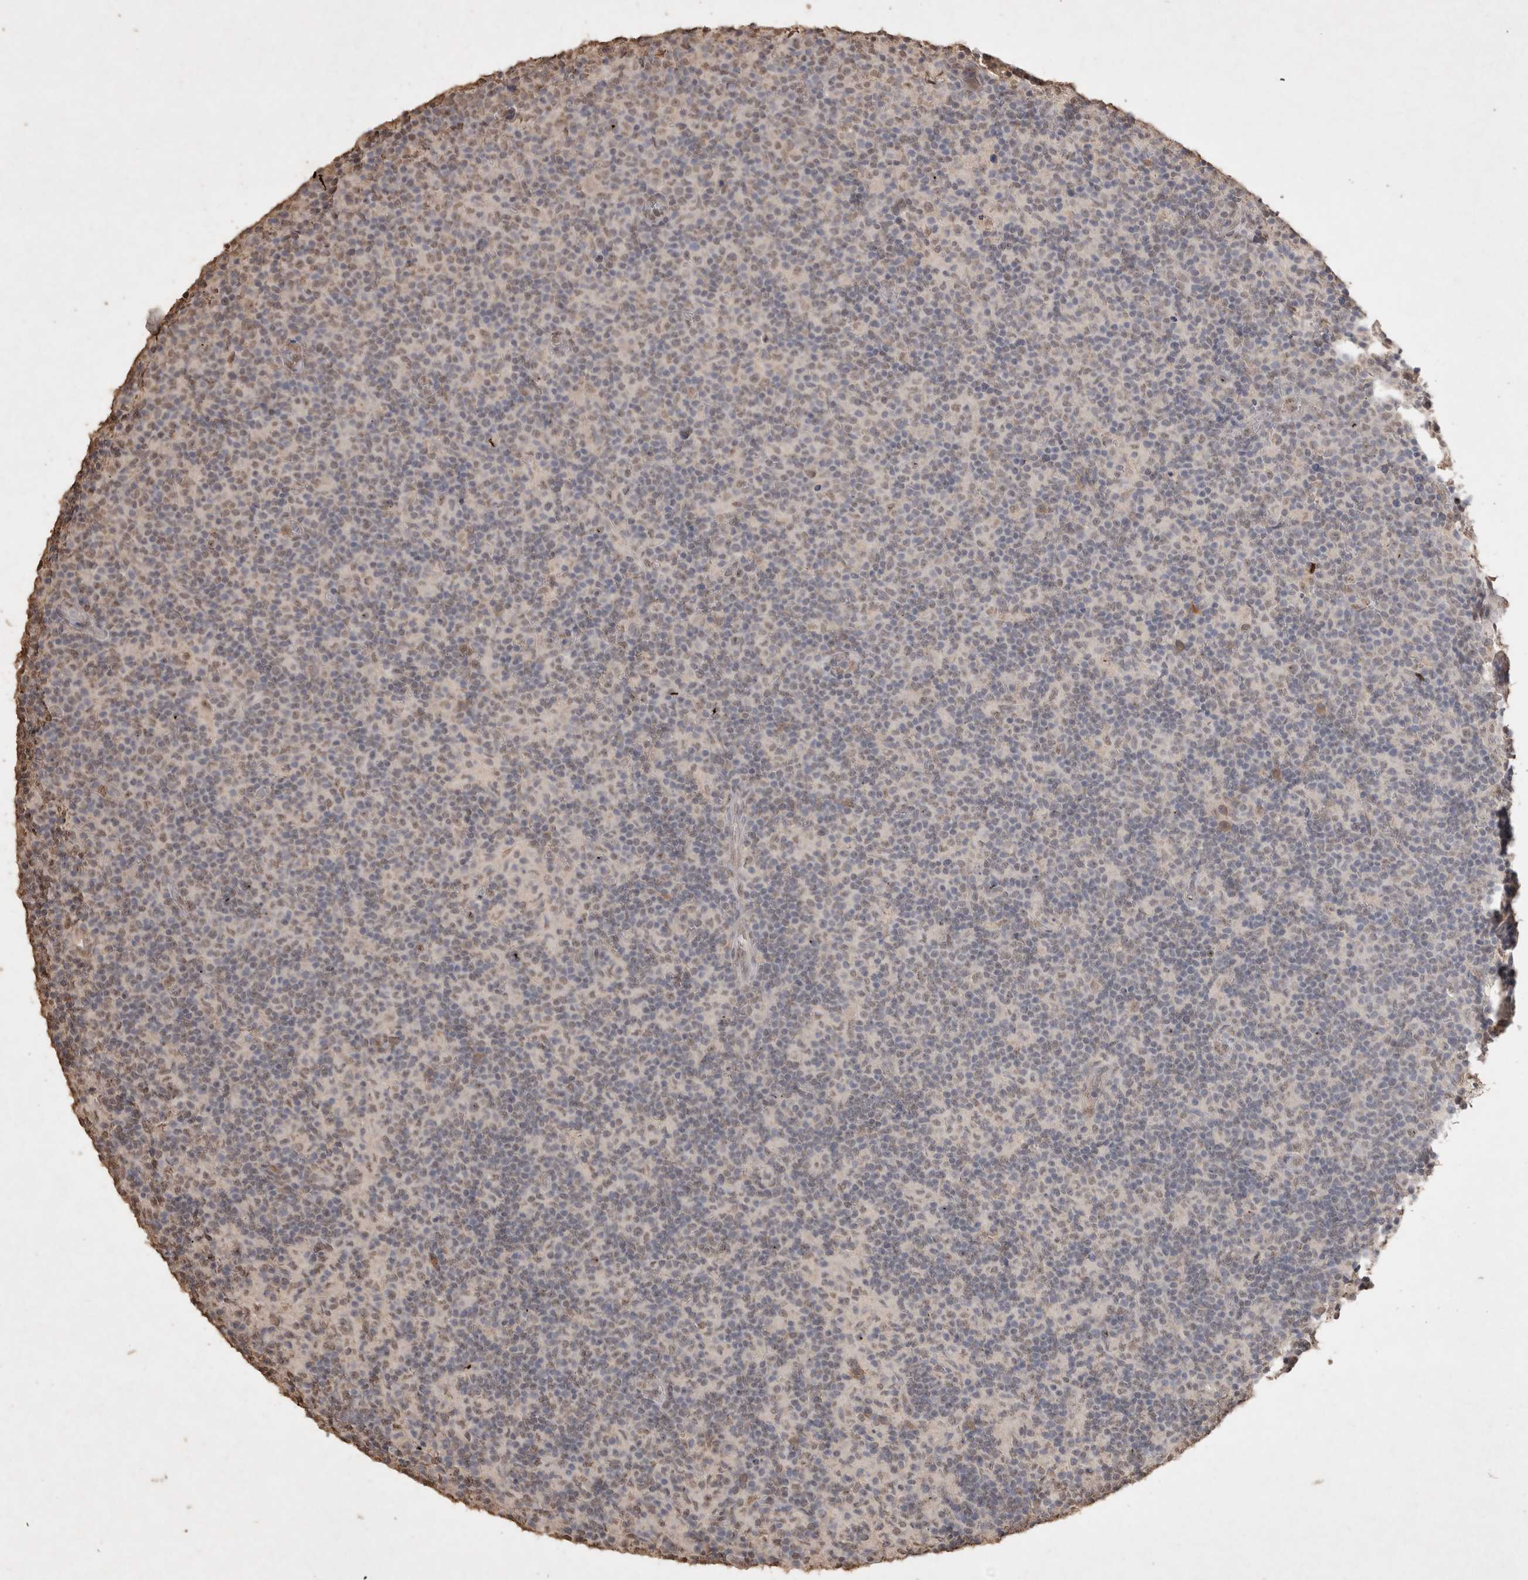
{"staining": {"intensity": "weak", "quantity": "<25%", "location": "nuclear"}, "tissue": "lymph node", "cell_type": "Germinal center cells", "image_type": "normal", "snomed": [{"axis": "morphology", "description": "Normal tissue, NOS"}, {"axis": "morphology", "description": "Inflammation, NOS"}, {"axis": "topography", "description": "Lymph node"}], "caption": "The IHC micrograph has no significant expression in germinal center cells of lymph node. Nuclei are stained in blue.", "gene": "MLX", "patient": {"sex": "male", "age": 55}}